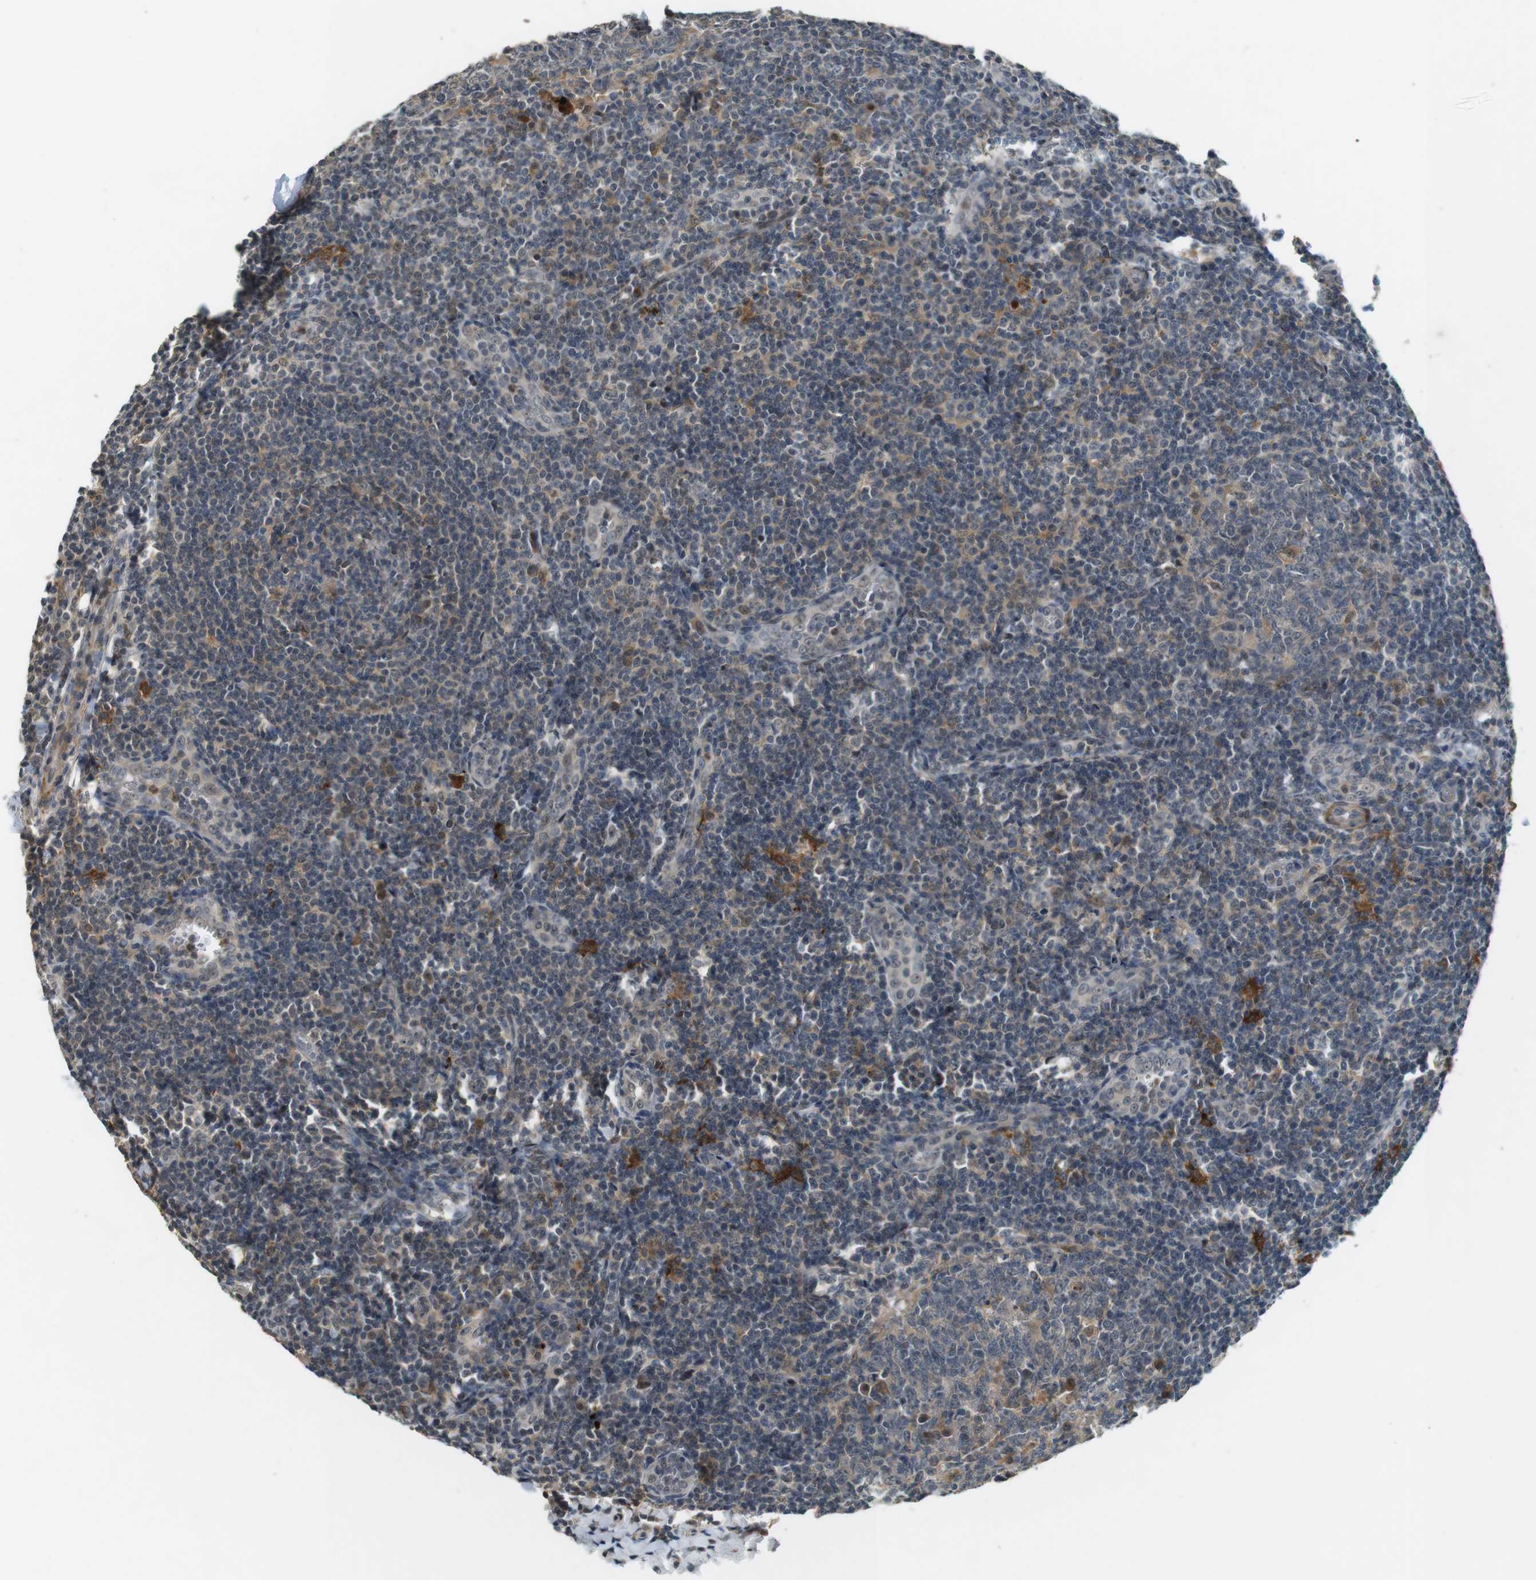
{"staining": {"intensity": "moderate", "quantity": "<25%", "location": "cytoplasmic/membranous,nuclear"}, "tissue": "tonsil", "cell_type": "Germinal center cells", "image_type": "normal", "snomed": [{"axis": "morphology", "description": "Normal tissue, NOS"}, {"axis": "topography", "description": "Tonsil"}], "caption": "Tonsil stained with DAB immunohistochemistry demonstrates low levels of moderate cytoplasmic/membranous,nuclear staining in about <25% of germinal center cells.", "gene": "CDK14", "patient": {"sex": "male", "age": 31}}